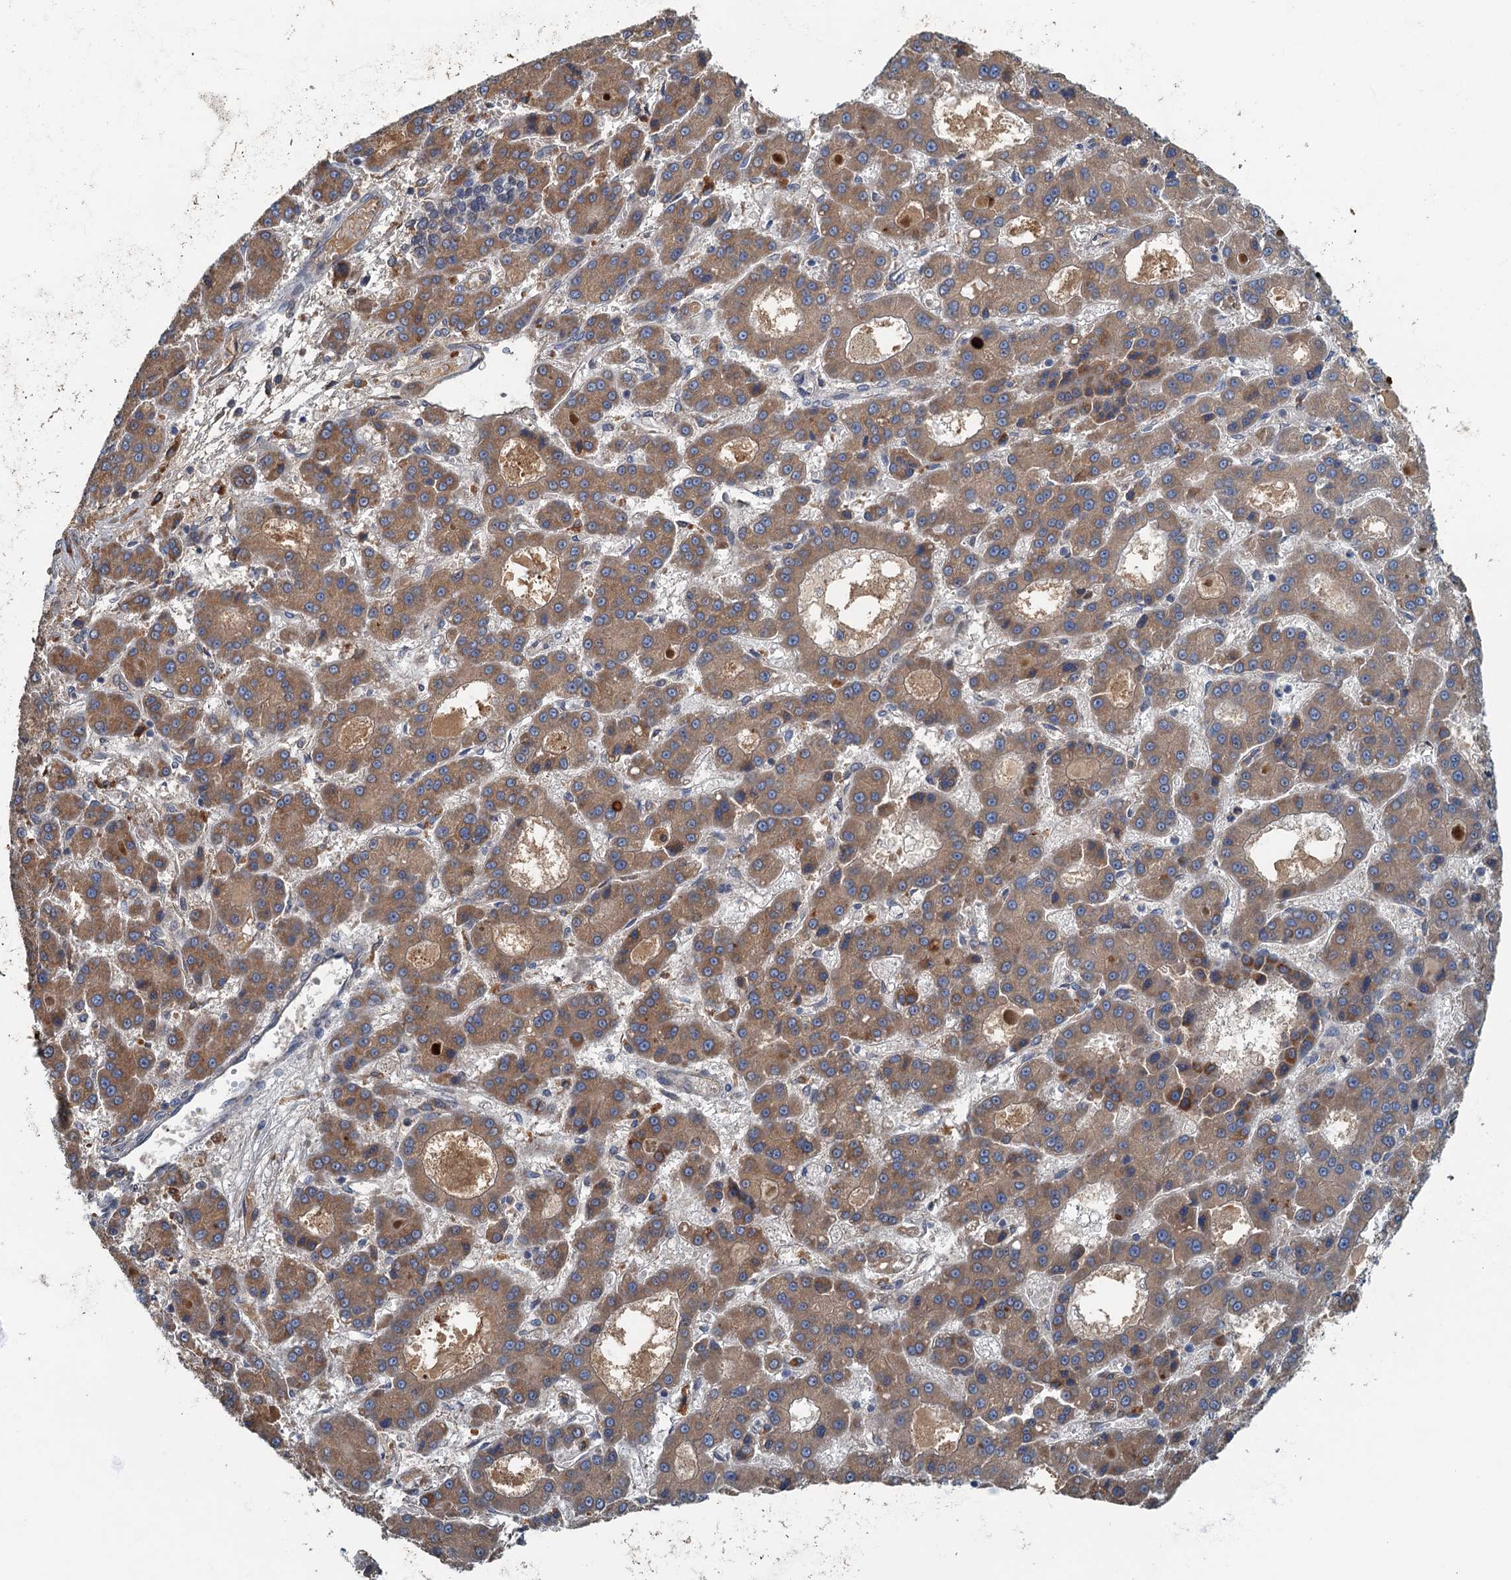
{"staining": {"intensity": "moderate", "quantity": ">75%", "location": "cytoplasmic/membranous"}, "tissue": "liver cancer", "cell_type": "Tumor cells", "image_type": "cancer", "snomed": [{"axis": "morphology", "description": "Carcinoma, Hepatocellular, NOS"}, {"axis": "topography", "description": "Liver"}], "caption": "Immunohistochemical staining of liver cancer (hepatocellular carcinoma) shows moderate cytoplasmic/membranous protein staining in approximately >75% of tumor cells. (Stains: DAB in brown, nuclei in blue, Microscopy: brightfield microscopy at high magnification).", "gene": "SPDYC", "patient": {"sex": "male", "age": 70}}